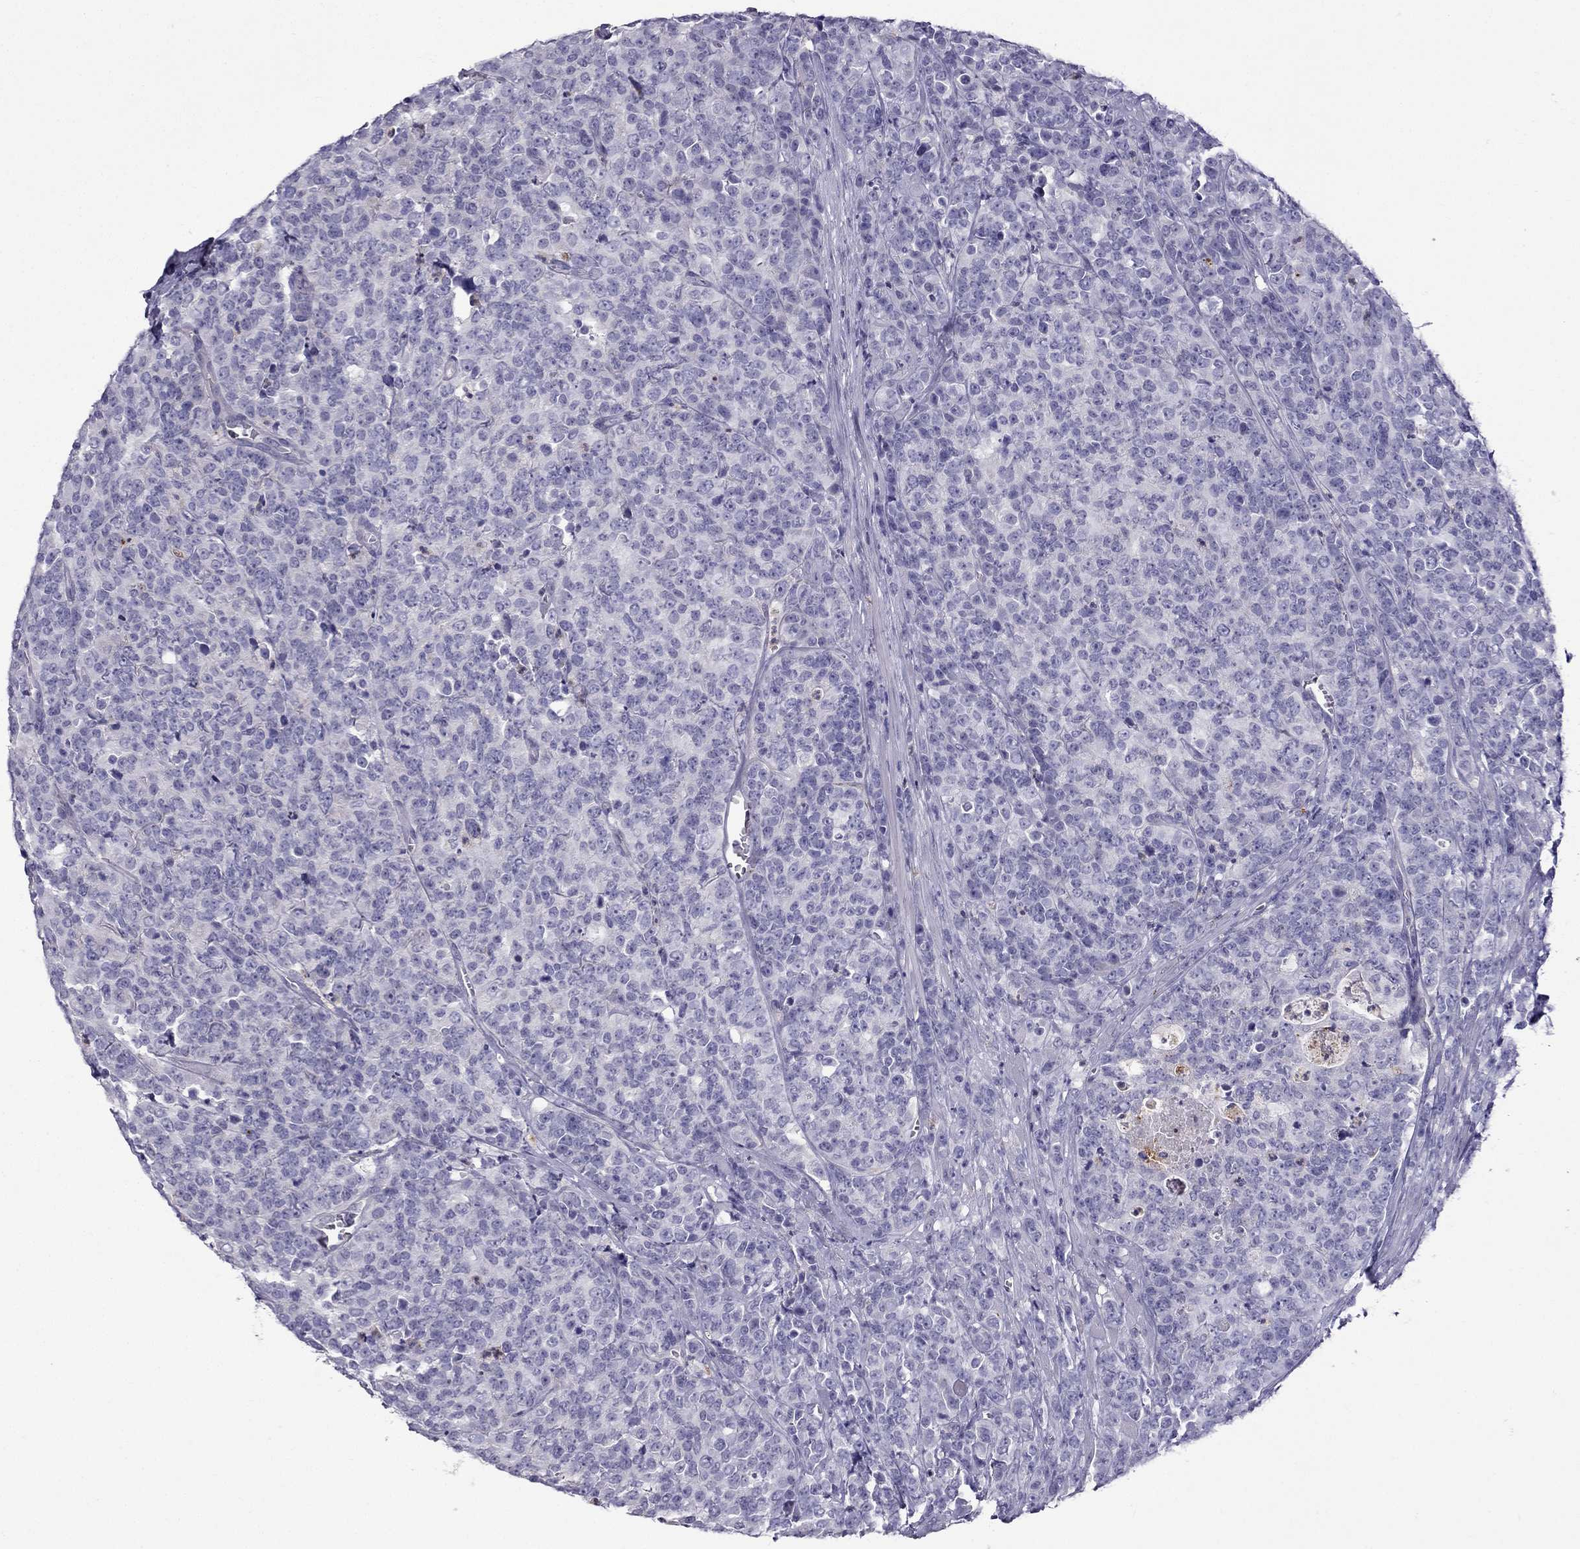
{"staining": {"intensity": "negative", "quantity": "none", "location": "none"}, "tissue": "prostate cancer", "cell_type": "Tumor cells", "image_type": "cancer", "snomed": [{"axis": "morphology", "description": "Adenocarcinoma, NOS"}, {"axis": "topography", "description": "Prostate"}], "caption": "Immunohistochemistry image of neoplastic tissue: adenocarcinoma (prostate) stained with DAB (3,3'-diaminobenzidine) reveals no significant protein expression in tumor cells.", "gene": "STOML3", "patient": {"sex": "male", "age": 67}}